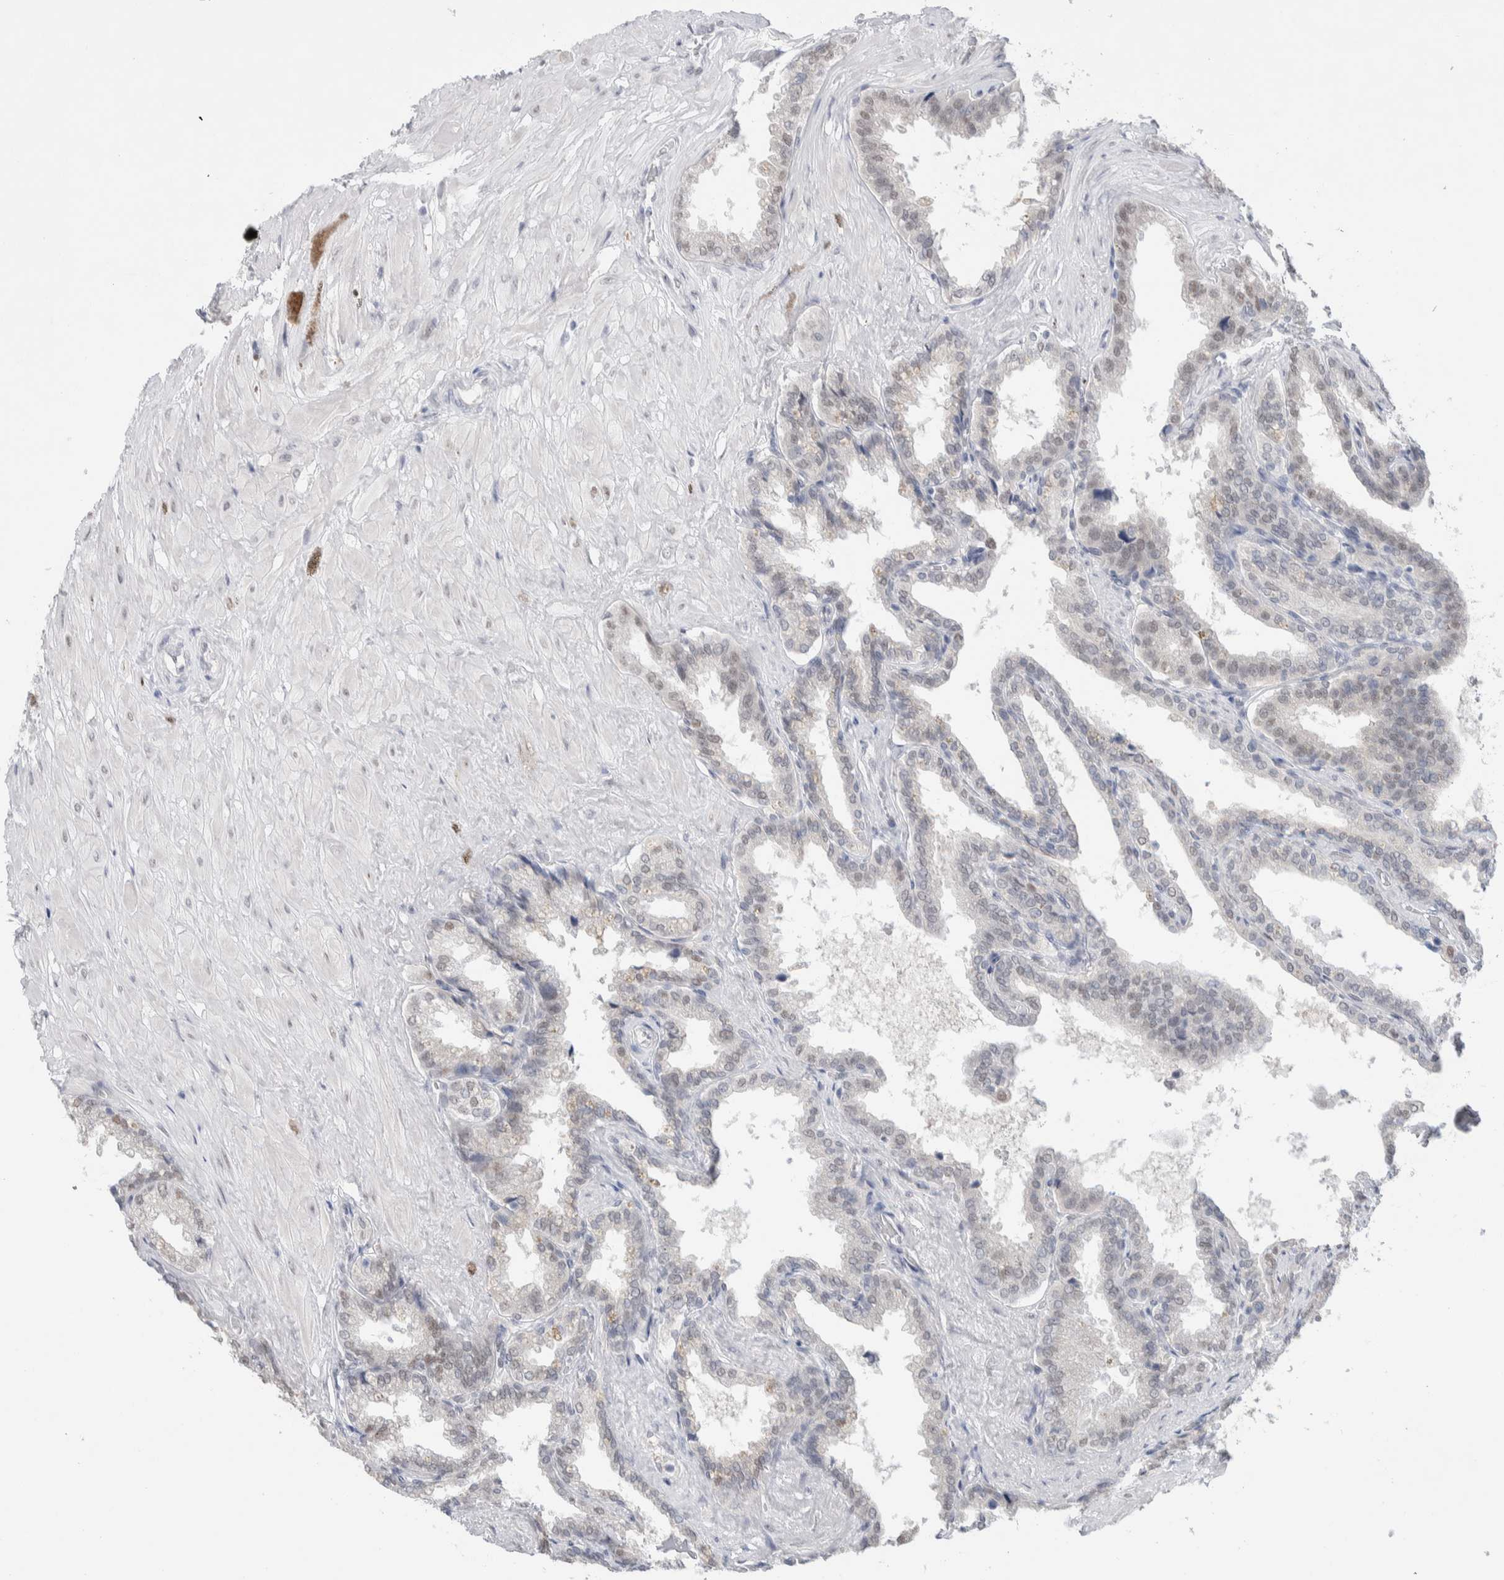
{"staining": {"intensity": "negative", "quantity": "none", "location": "none"}, "tissue": "seminal vesicle", "cell_type": "Glandular cells", "image_type": "normal", "snomed": [{"axis": "morphology", "description": "Normal tissue, NOS"}, {"axis": "topography", "description": "Seminal veicle"}], "caption": "Immunohistochemical staining of benign human seminal vesicle exhibits no significant staining in glandular cells. (DAB immunohistochemistry (IHC) visualized using brightfield microscopy, high magnification).", "gene": "PRMT1", "patient": {"sex": "male", "age": 46}}